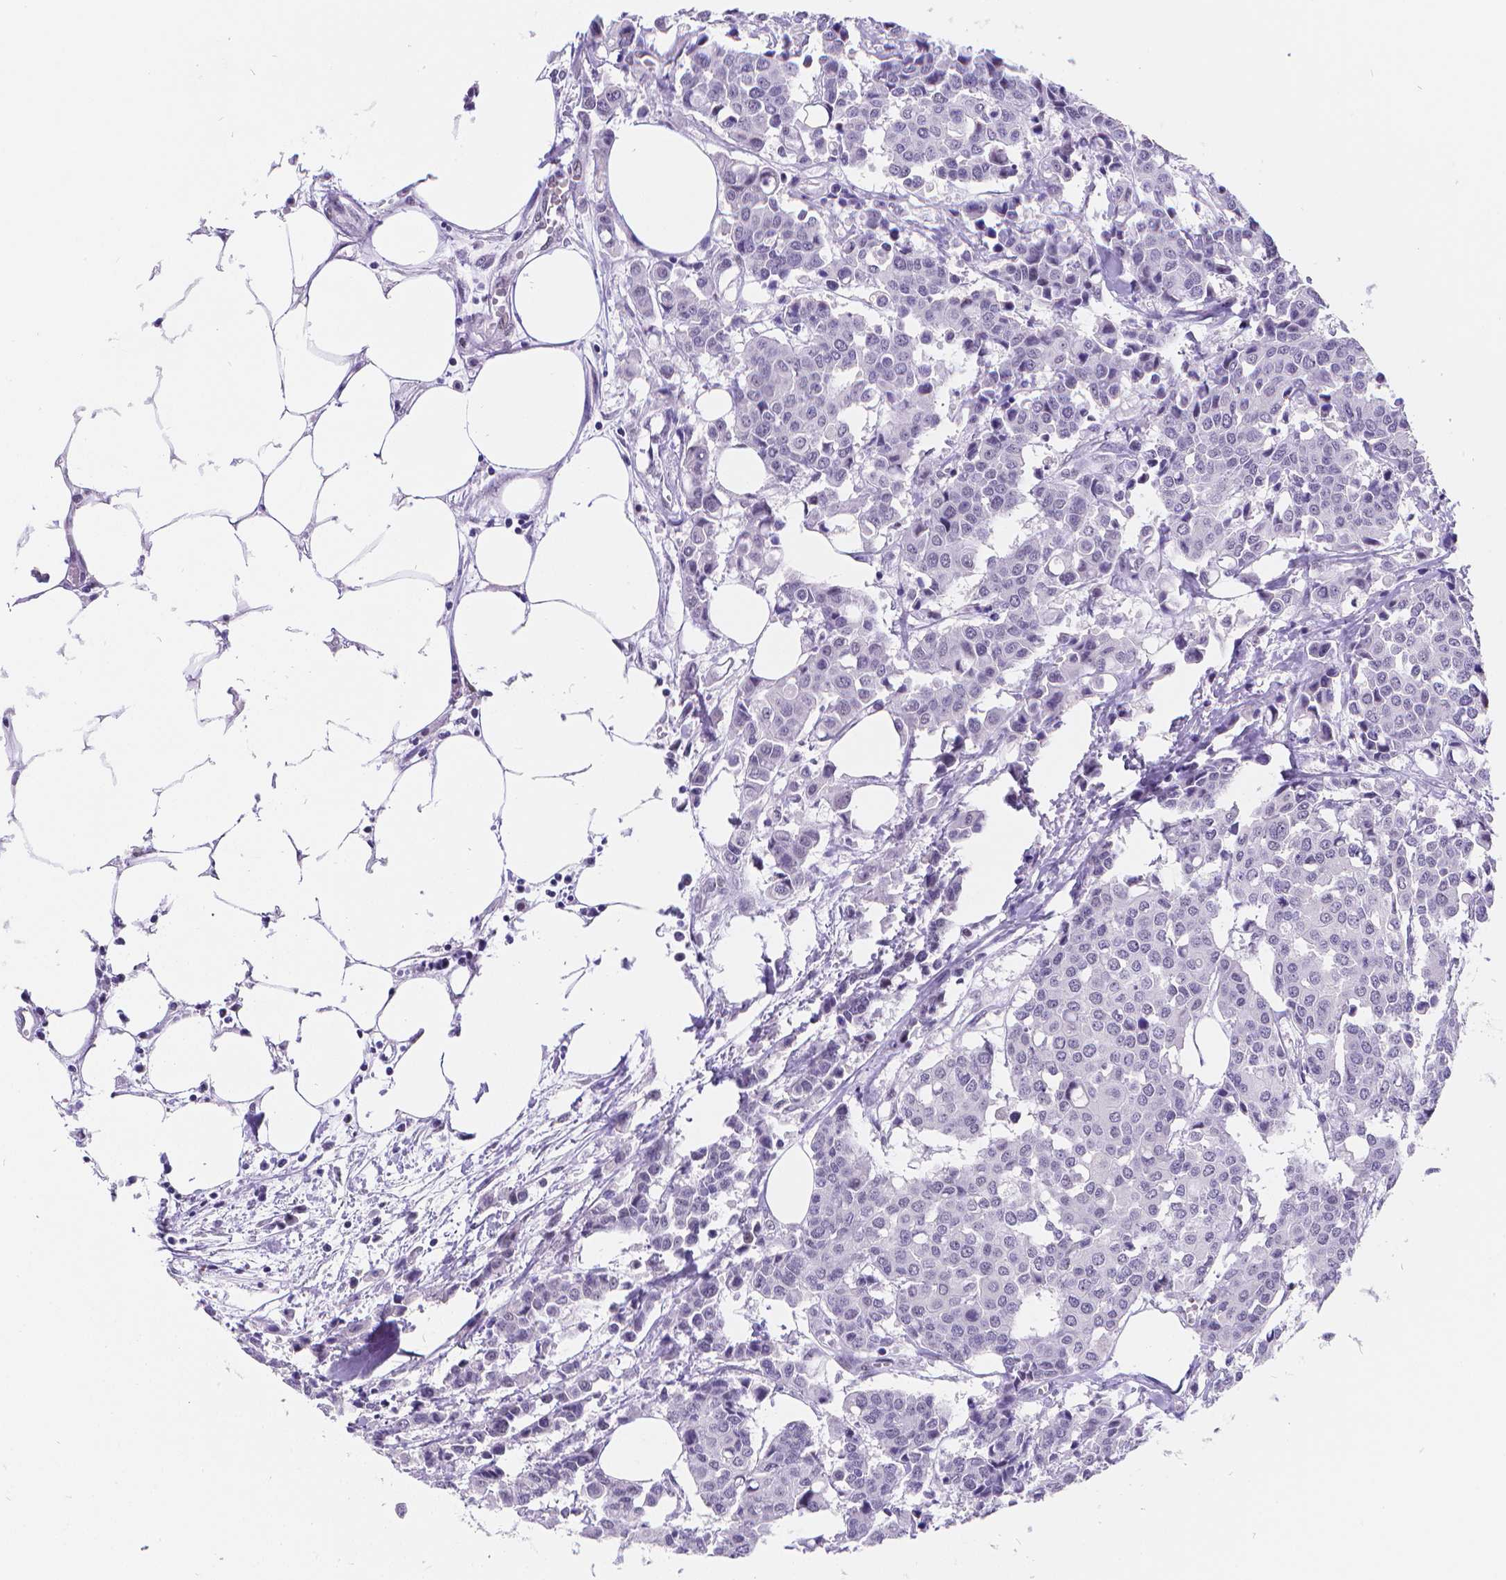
{"staining": {"intensity": "negative", "quantity": "none", "location": "none"}, "tissue": "carcinoid", "cell_type": "Tumor cells", "image_type": "cancer", "snomed": [{"axis": "morphology", "description": "Carcinoid, malignant, NOS"}, {"axis": "topography", "description": "Colon"}], "caption": "DAB (3,3'-diaminobenzidine) immunohistochemical staining of human carcinoid (malignant) demonstrates no significant positivity in tumor cells. The staining is performed using DAB brown chromogen with nuclei counter-stained in using hematoxylin.", "gene": "MEF2C", "patient": {"sex": "male", "age": 81}}